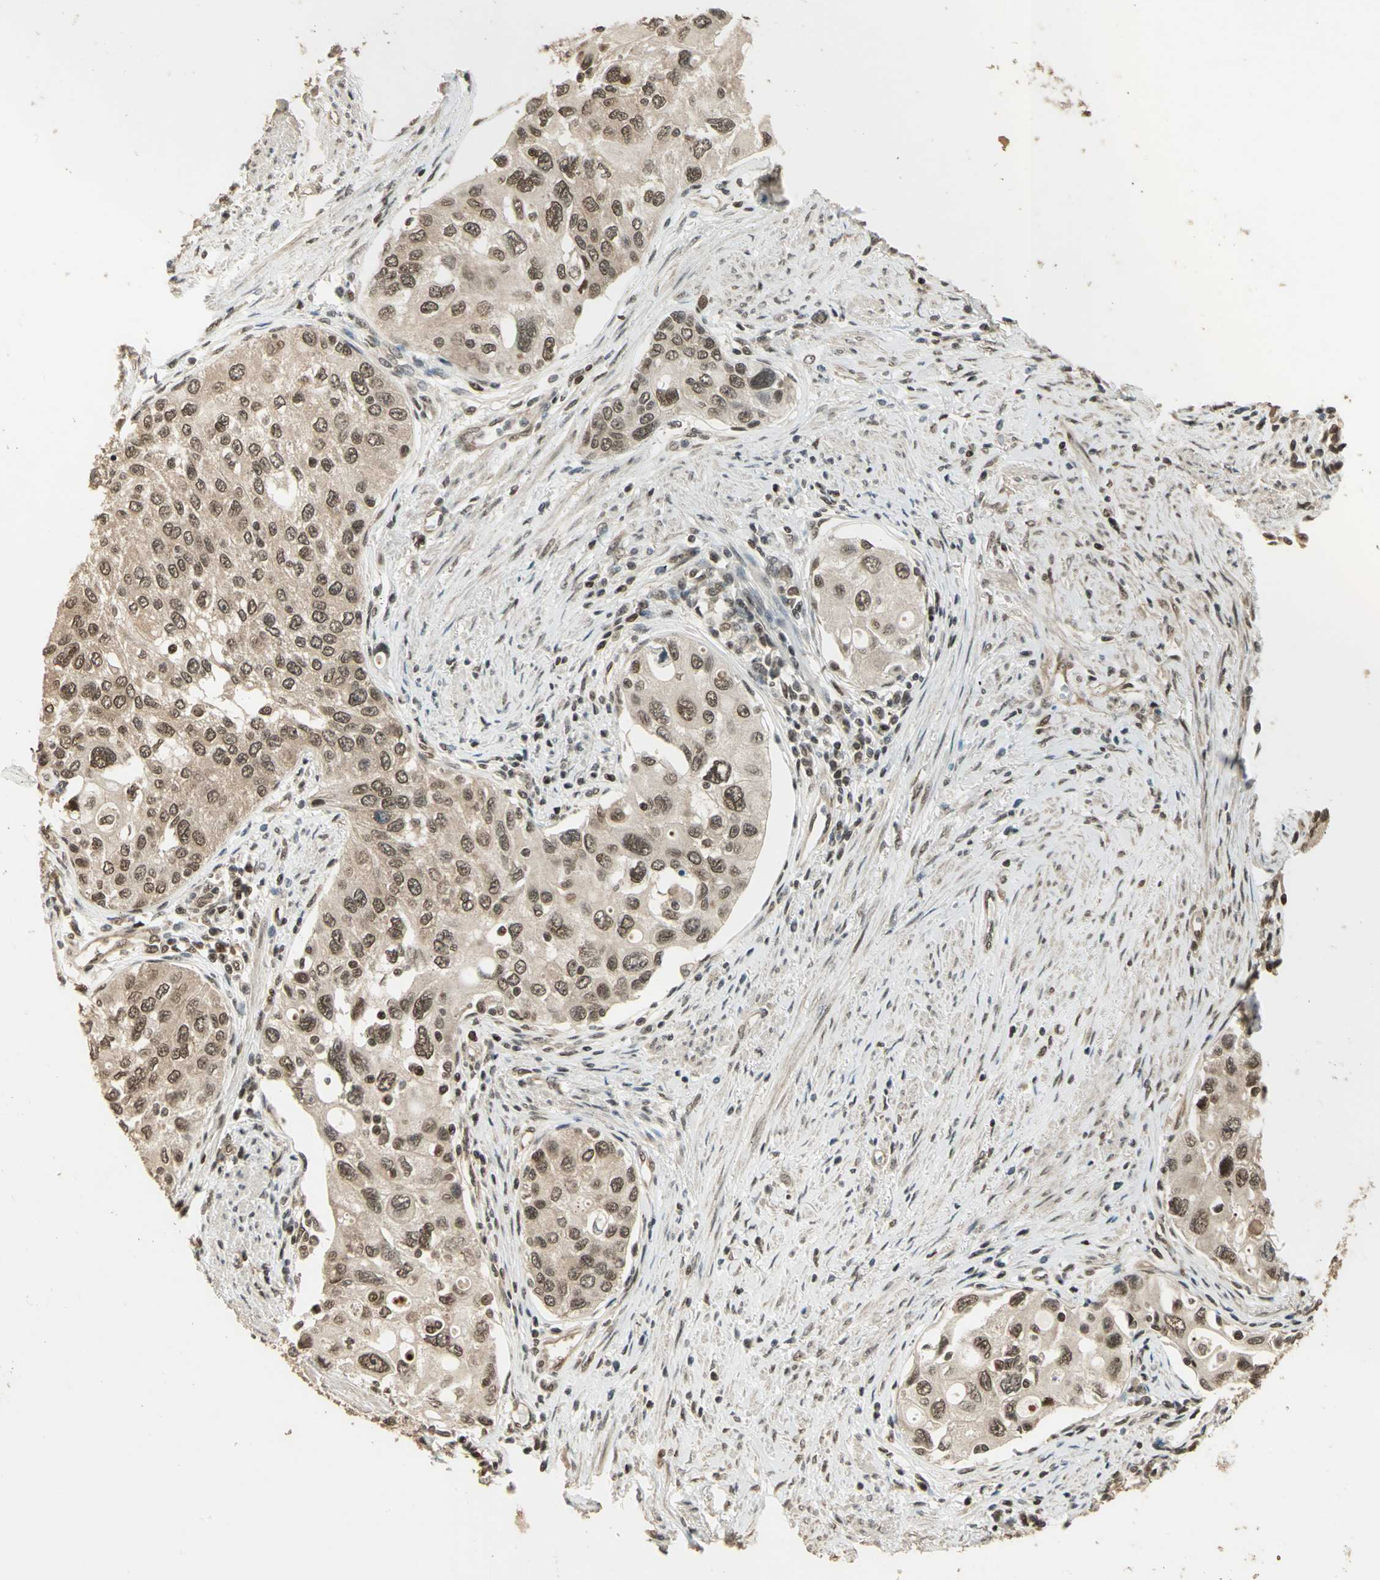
{"staining": {"intensity": "weak", "quantity": ">75%", "location": "cytoplasmic/membranous,nuclear"}, "tissue": "urothelial cancer", "cell_type": "Tumor cells", "image_type": "cancer", "snomed": [{"axis": "morphology", "description": "Urothelial carcinoma, High grade"}, {"axis": "topography", "description": "Urinary bladder"}], "caption": "Immunohistochemistry (IHC) histopathology image of neoplastic tissue: human high-grade urothelial carcinoma stained using IHC demonstrates low levels of weak protein expression localized specifically in the cytoplasmic/membranous and nuclear of tumor cells, appearing as a cytoplasmic/membranous and nuclear brown color.", "gene": "PSMC3", "patient": {"sex": "female", "age": 56}}